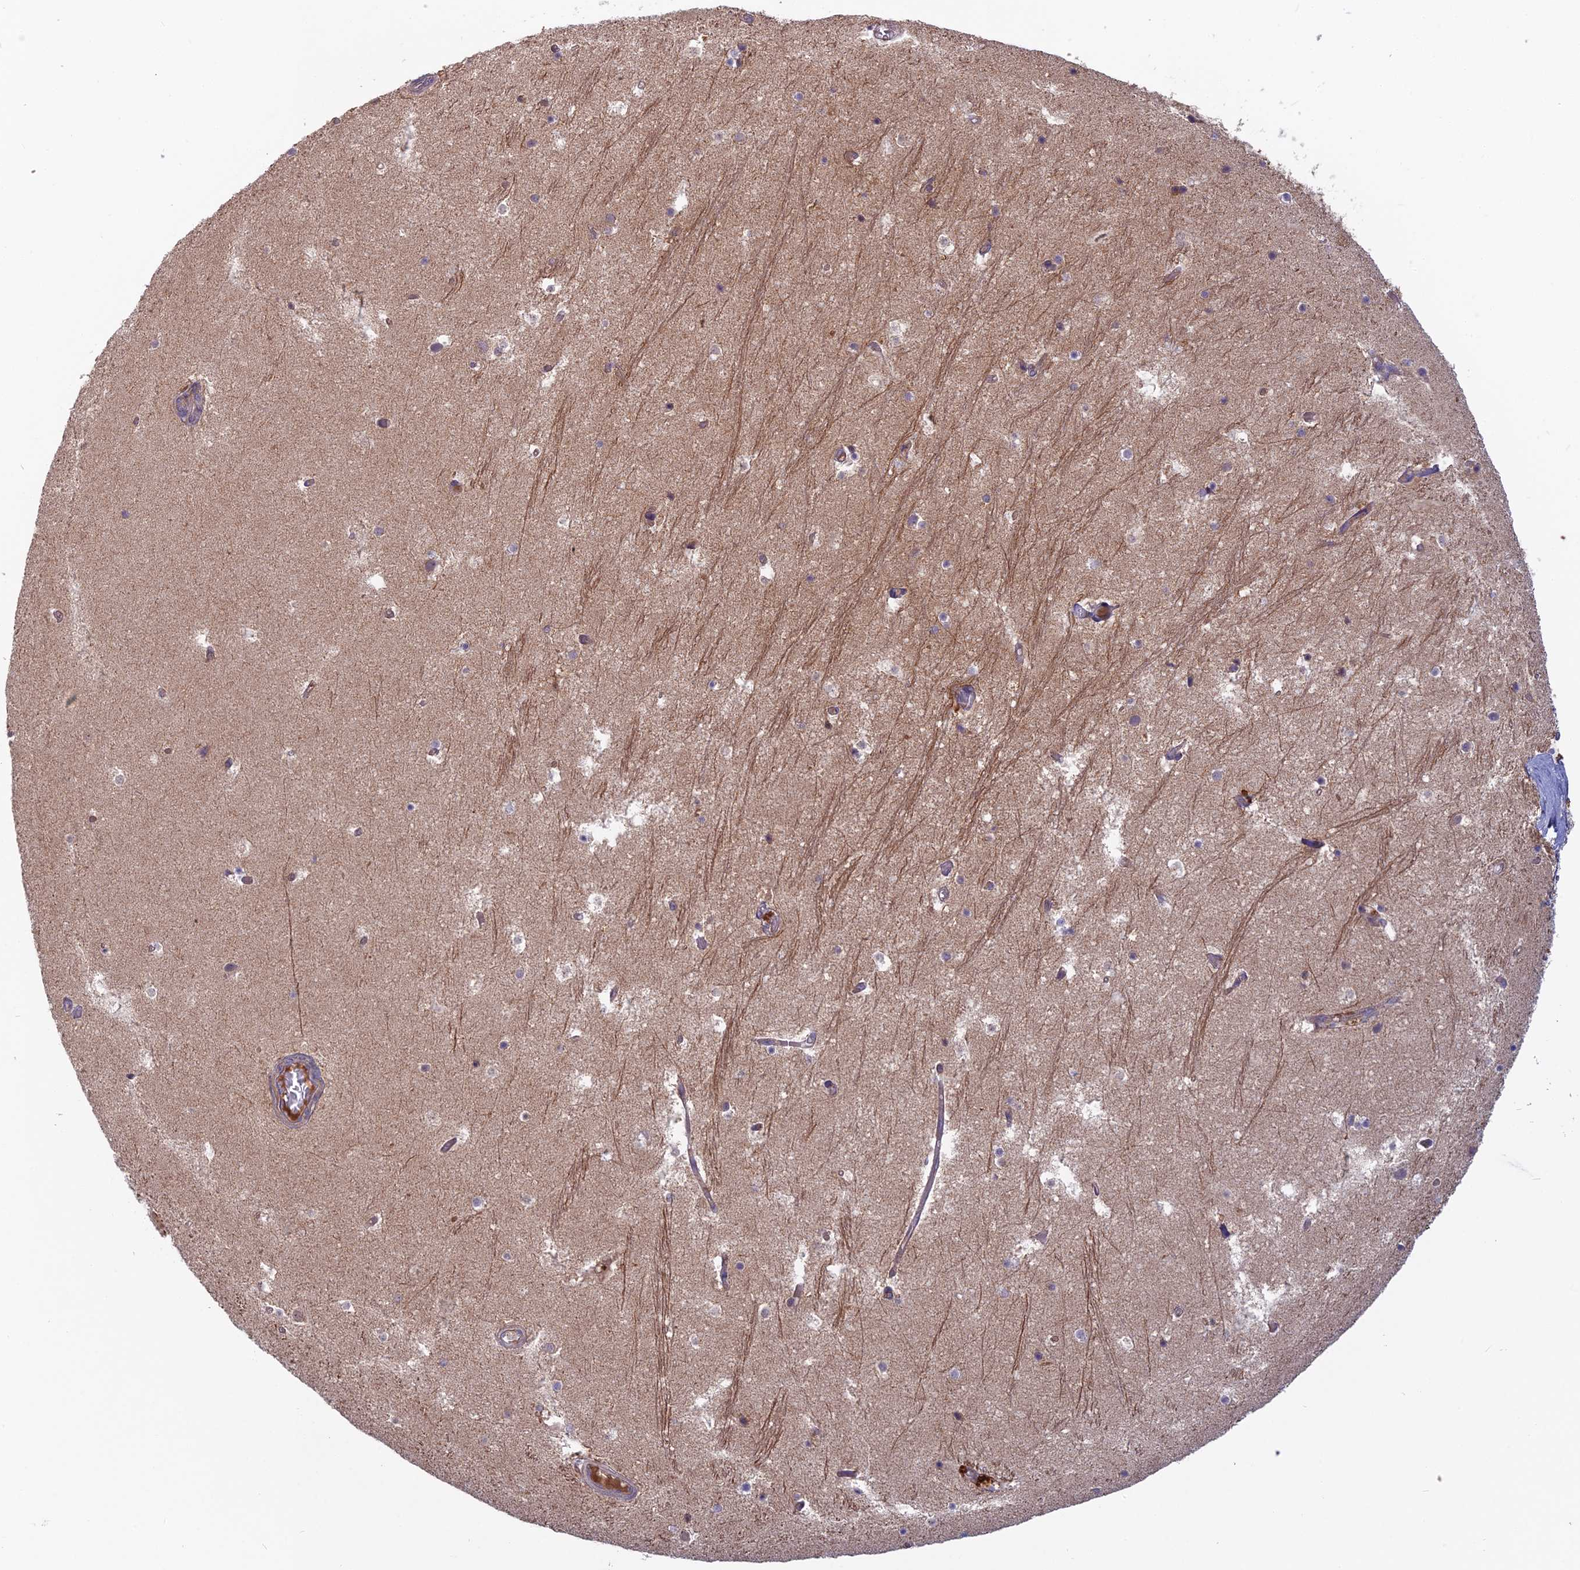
{"staining": {"intensity": "weak", "quantity": "25%-75%", "location": "cytoplasmic/membranous"}, "tissue": "hippocampus", "cell_type": "Glial cells", "image_type": "normal", "snomed": [{"axis": "morphology", "description": "Normal tissue, NOS"}, {"axis": "topography", "description": "Hippocampus"}], "caption": "This photomicrograph displays normal hippocampus stained with IHC to label a protein in brown. The cytoplasmic/membranous of glial cells show weak positivity for the protein. Nuclei are counter-stained blue.", "gene": "CCDC167", "patient": {"sex": "female", "age": 52}}